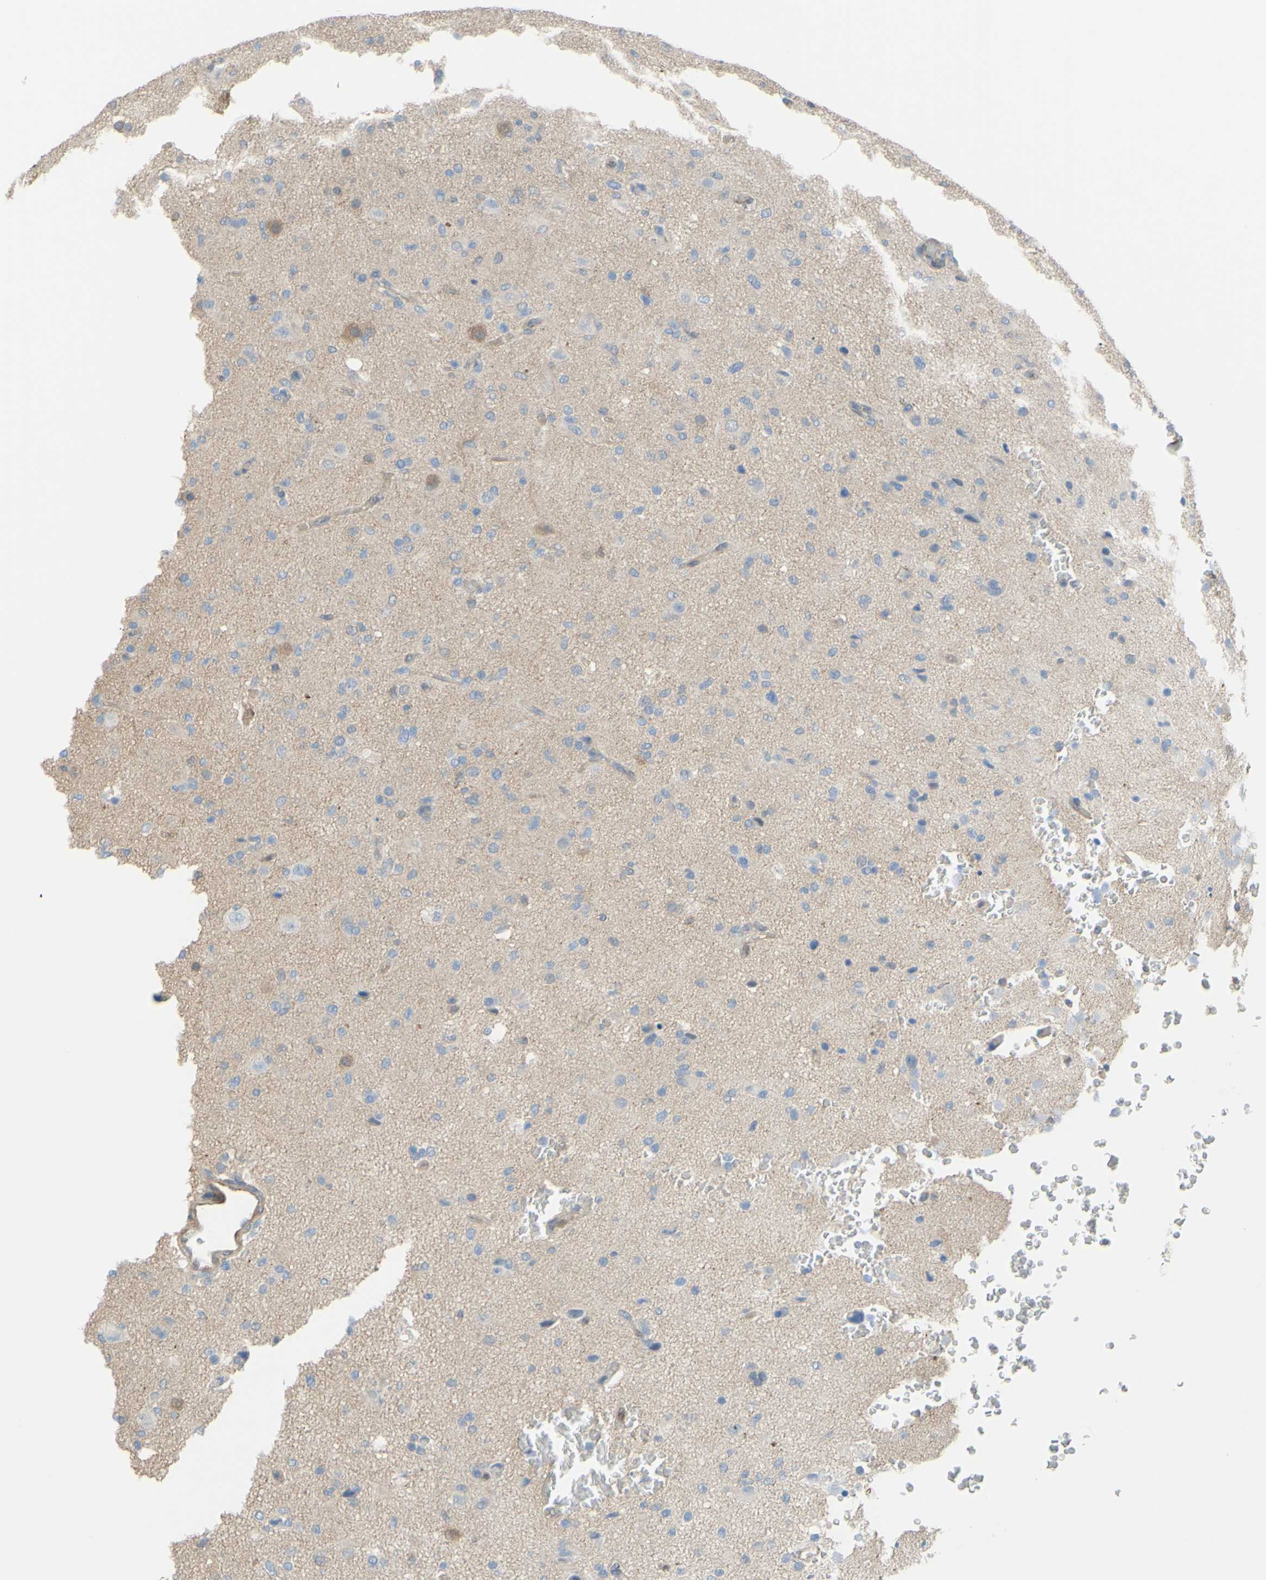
{"staining": {"intensity": "moderate", "quantity": "<25%", "location": "cytoplasmic/membranous"}, "tissue": "glioma", "cell_type": "Tumor cells", "image_type": "cancer", "snomed": [{"axis": "morphology", "description": "Glioma, malignant, High grade"}, {"axis": "topography", "description": "Brain"}], "caption": "An image showing moderate cytoplasmic/membranous expression in about <25% of tumor cells in malignant high-grade glioma, as visualized by brown immunohistochemical staining.", "gene": "UPK3B", "patient": {"sex": "male", "age": 71}}